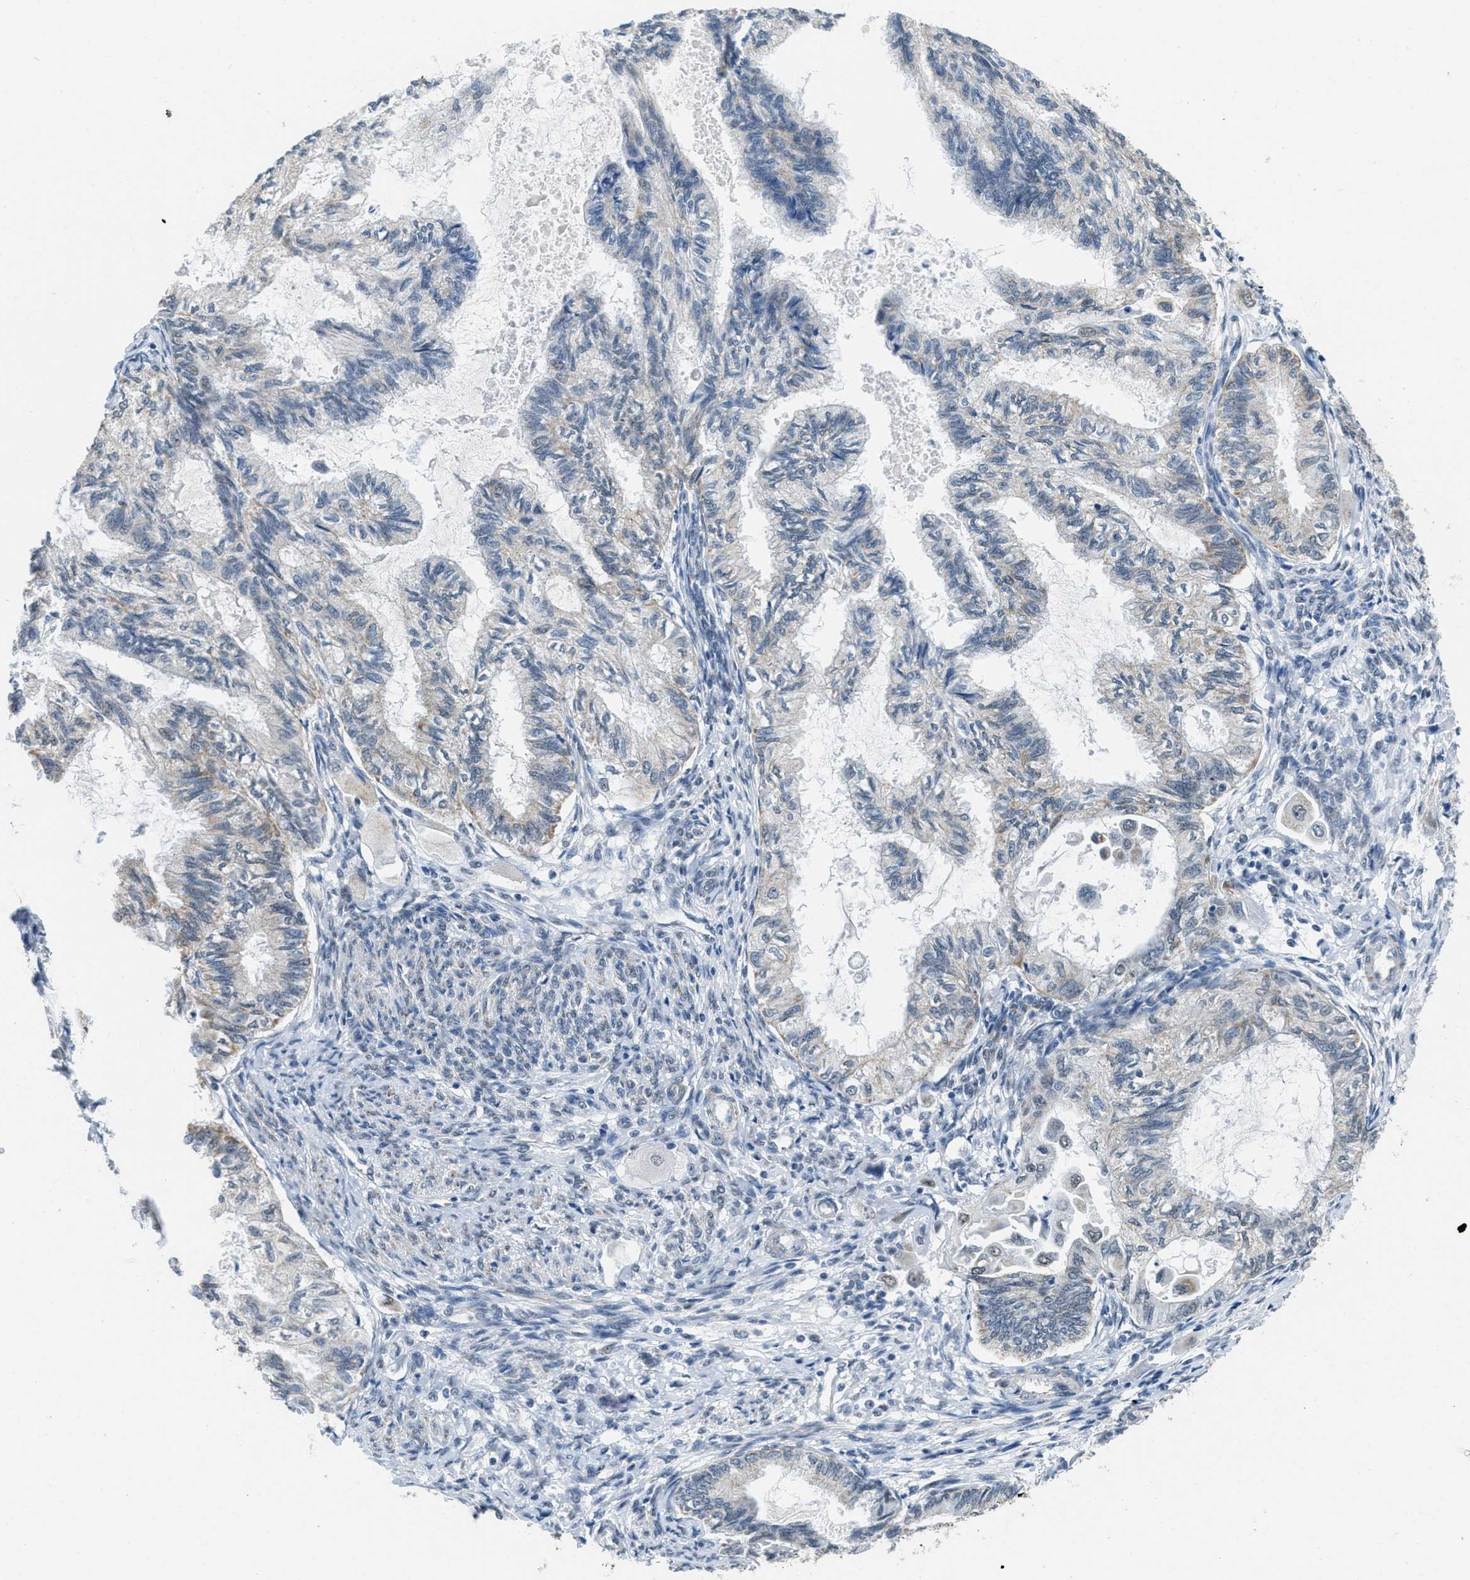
{"staining": {"intensity": "weak", "quantity": "<25%", "location": "cytoplasmic/membranous"}, "tissue": "cervical cancer", "cell_type": "Tumor cells", "image_type": "cancer", "snomed": [{"axis": "morphology", "description": "Normal tissue, NOS"}, {"axis": "morphology", "description": "Adenocarcinoma, NOS"}, {"axis": "topography", "description": "Cervix"}, {"axis": "topography", "description": "Endometrium"}], "caption": "This is an immunohistochemistry photomicrograph of human cervical adenocarcinoma. There is no expression in tumor cells.", "gene": "TOMM70", "patient": {"sex": "female", "age": 86}}